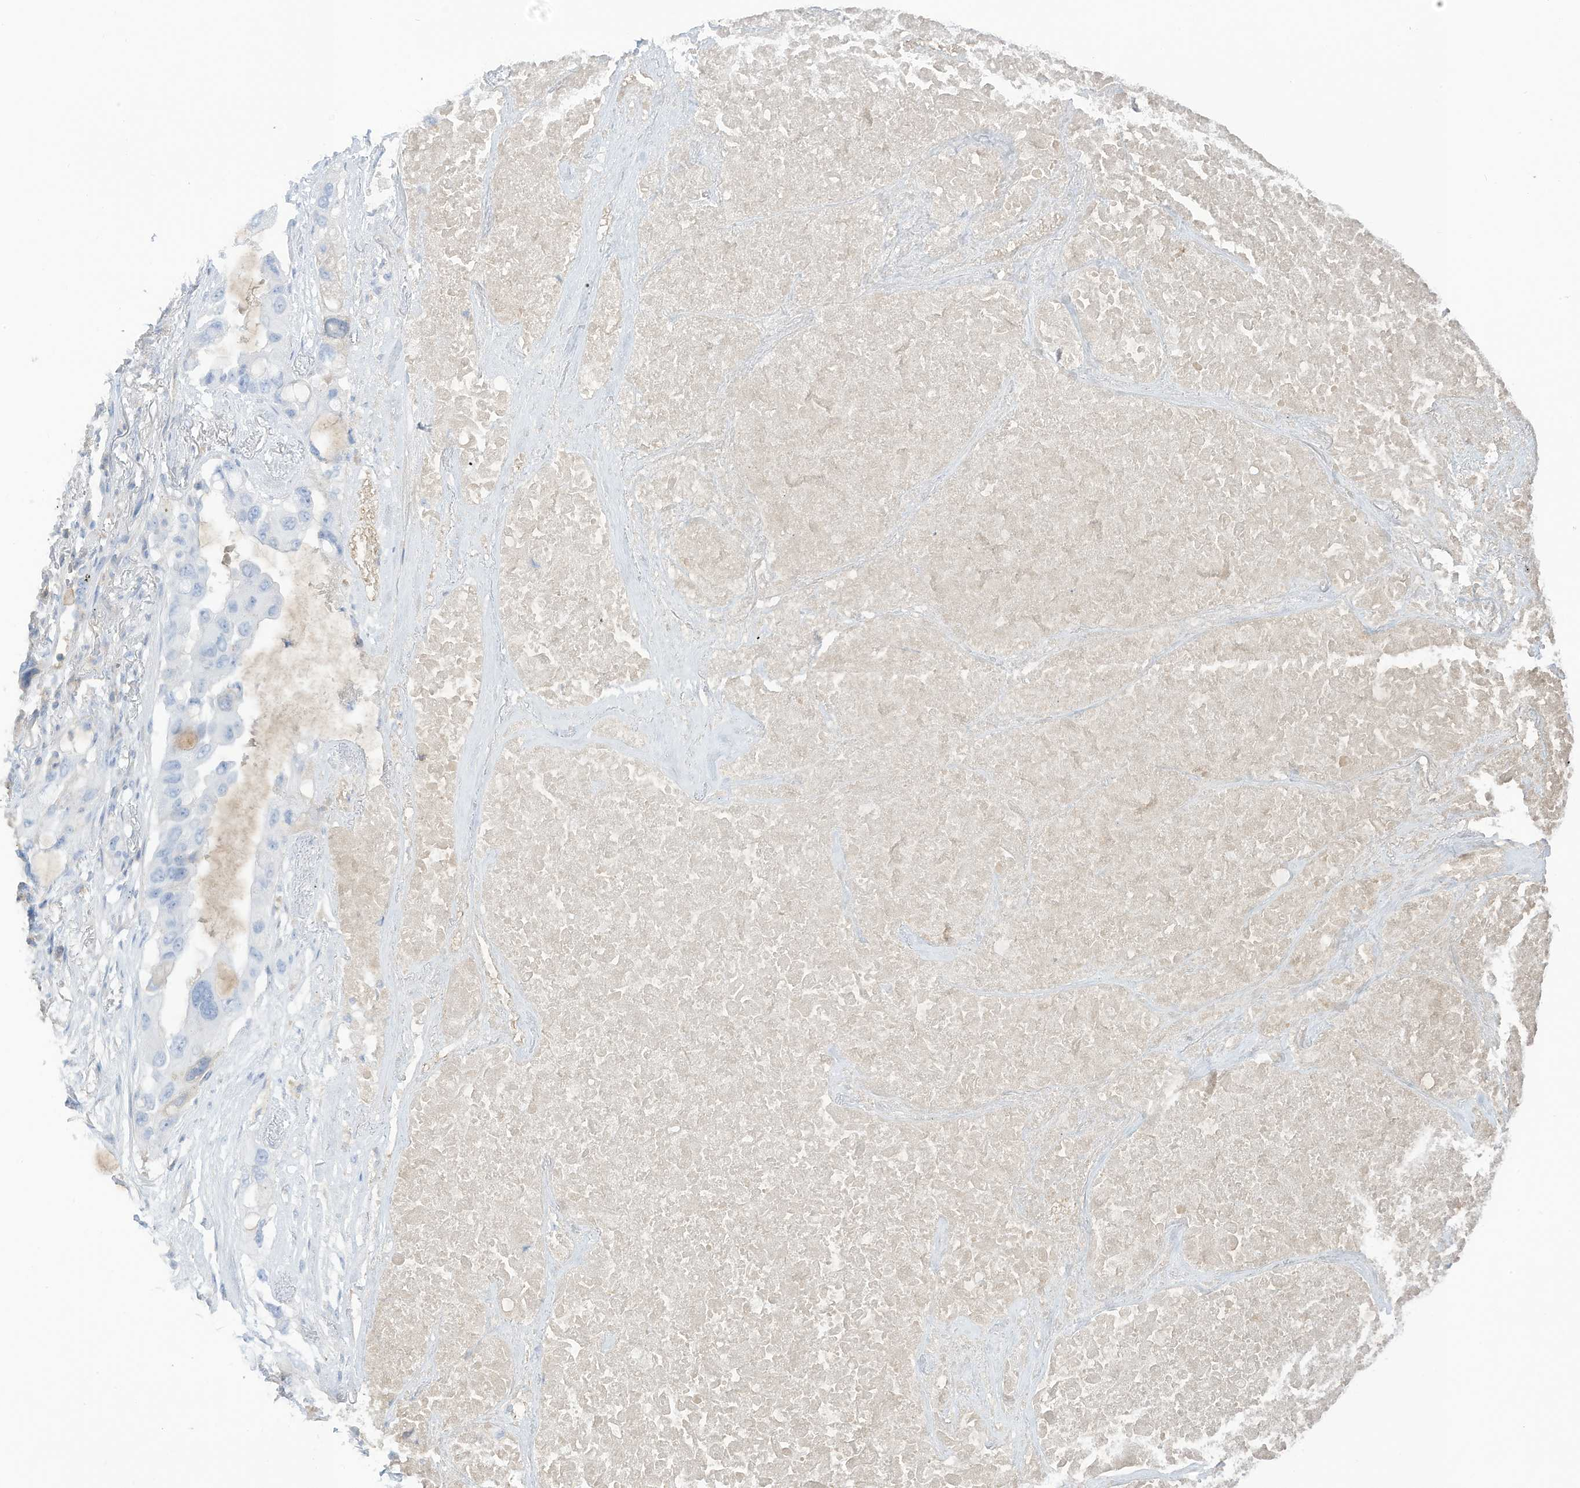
{"staining": {"intensity": "negative", "quantity": "none", "location": "none"}, "tissue": "lung cancer", "cell_type": "Tumor cells", "image_type": "cancer", "snomed": [{"axis": "morphology", "description": "Squamous cell carcinoma, NOS"}, {"axis": "topography", "description": "Lung"}], "caption": "Immunohistochemistry micrograph of human lung squamous cell carcinoma stained for a protein (brown), which demonstrates no expression in tumor cells.", "gene": "HSD17B13", "patient": {"sex": "female", "age": 73}}